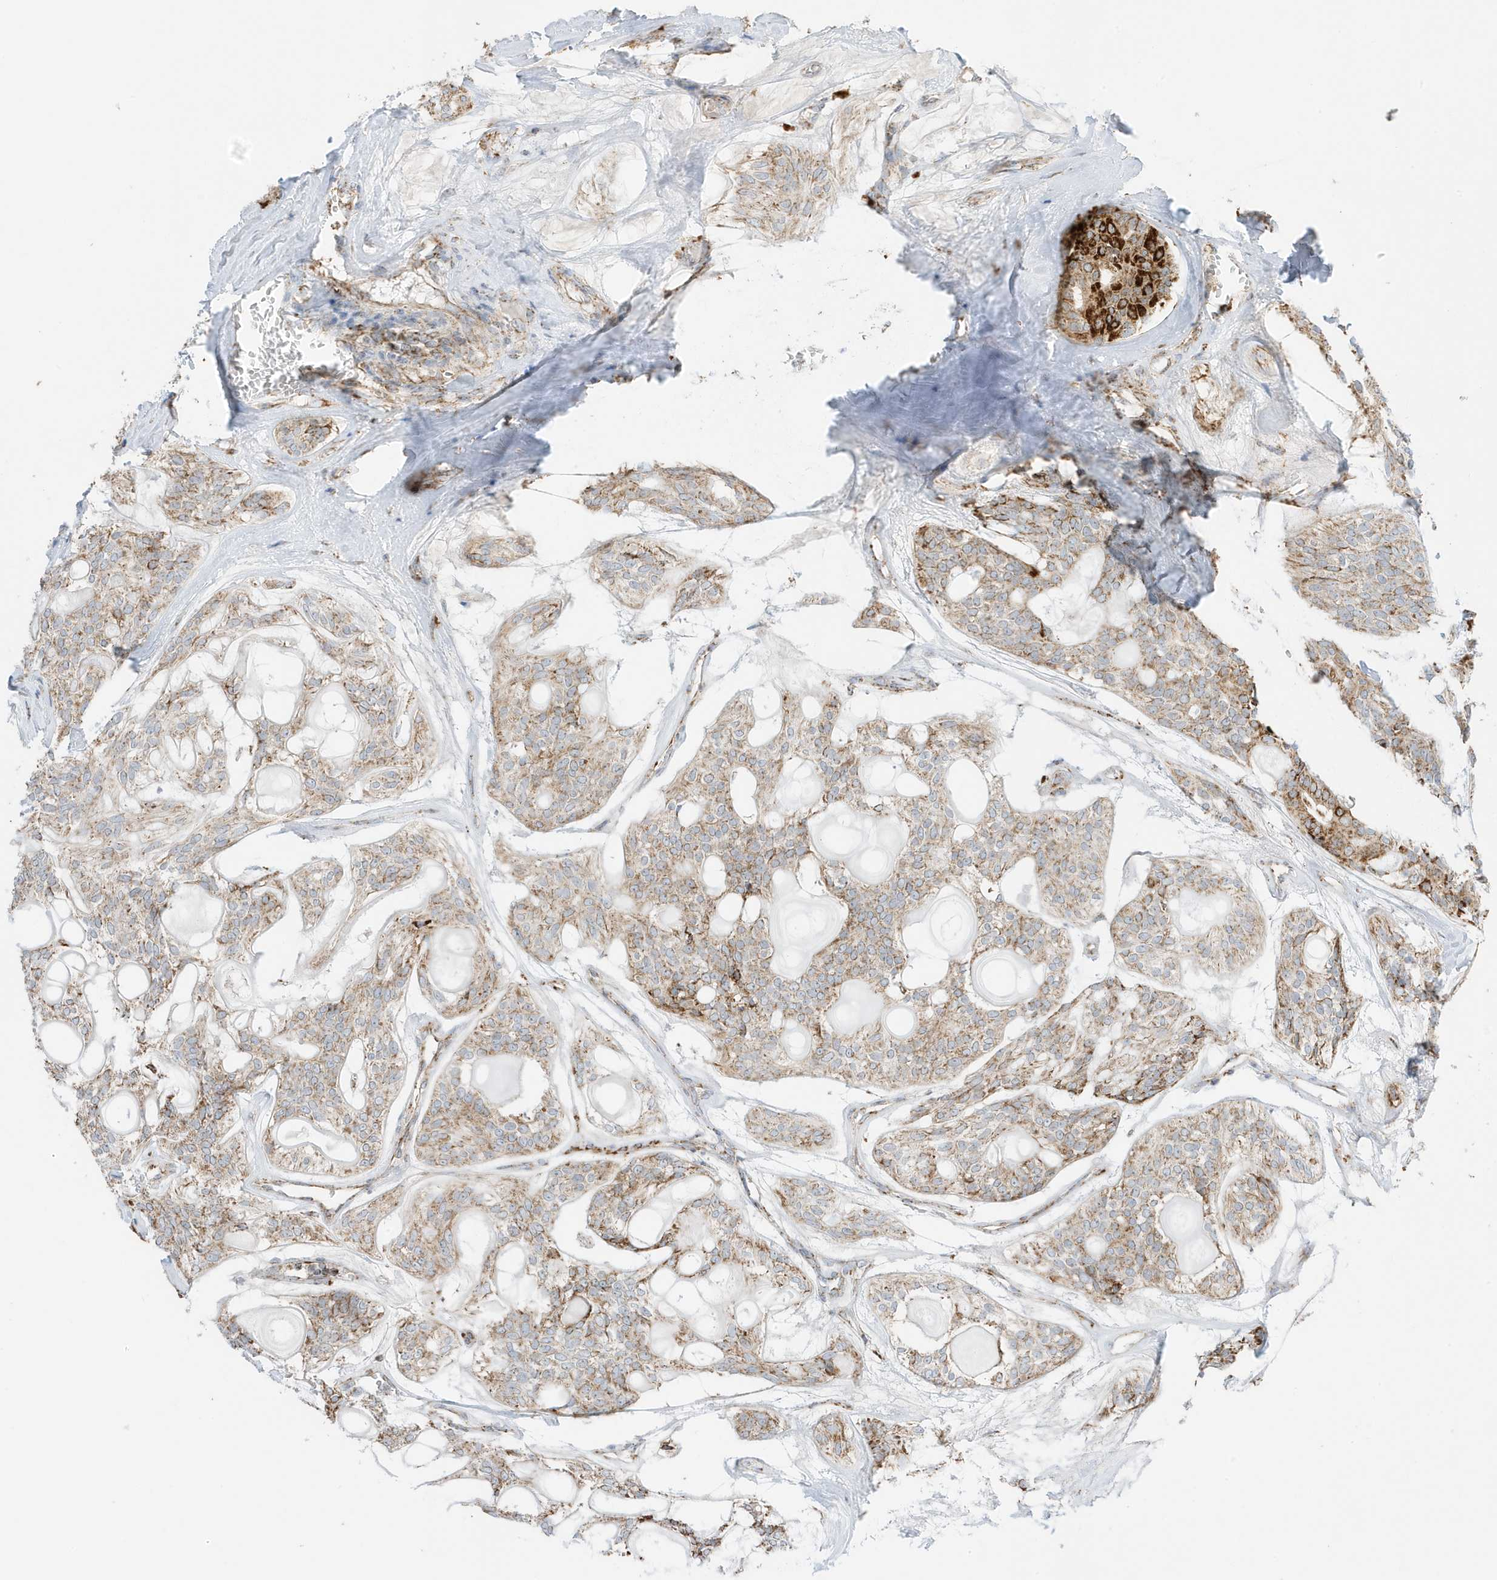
{"staining": {"intensity": "moderate", "quantity": "25%-75%", "location": "cytoplasmic/membranous"}, "tissue": "head and neck cancer", "cell_type": "Tumor cells", "image_type": "cancer", "snomed": [{"axis": "morphology", "description": "Adenocarcinoma, NOS"}, {"axis": "topography", "description": "Head-Neck"}], "caption": "Tumor cells display medium levels of moderate cytoplasmic/membranous positivity in approximately 25%-75% of cells in human head and neck cancer.", "gene": "ATP5ME", "patient": {"sex": "male", "age": 66}}